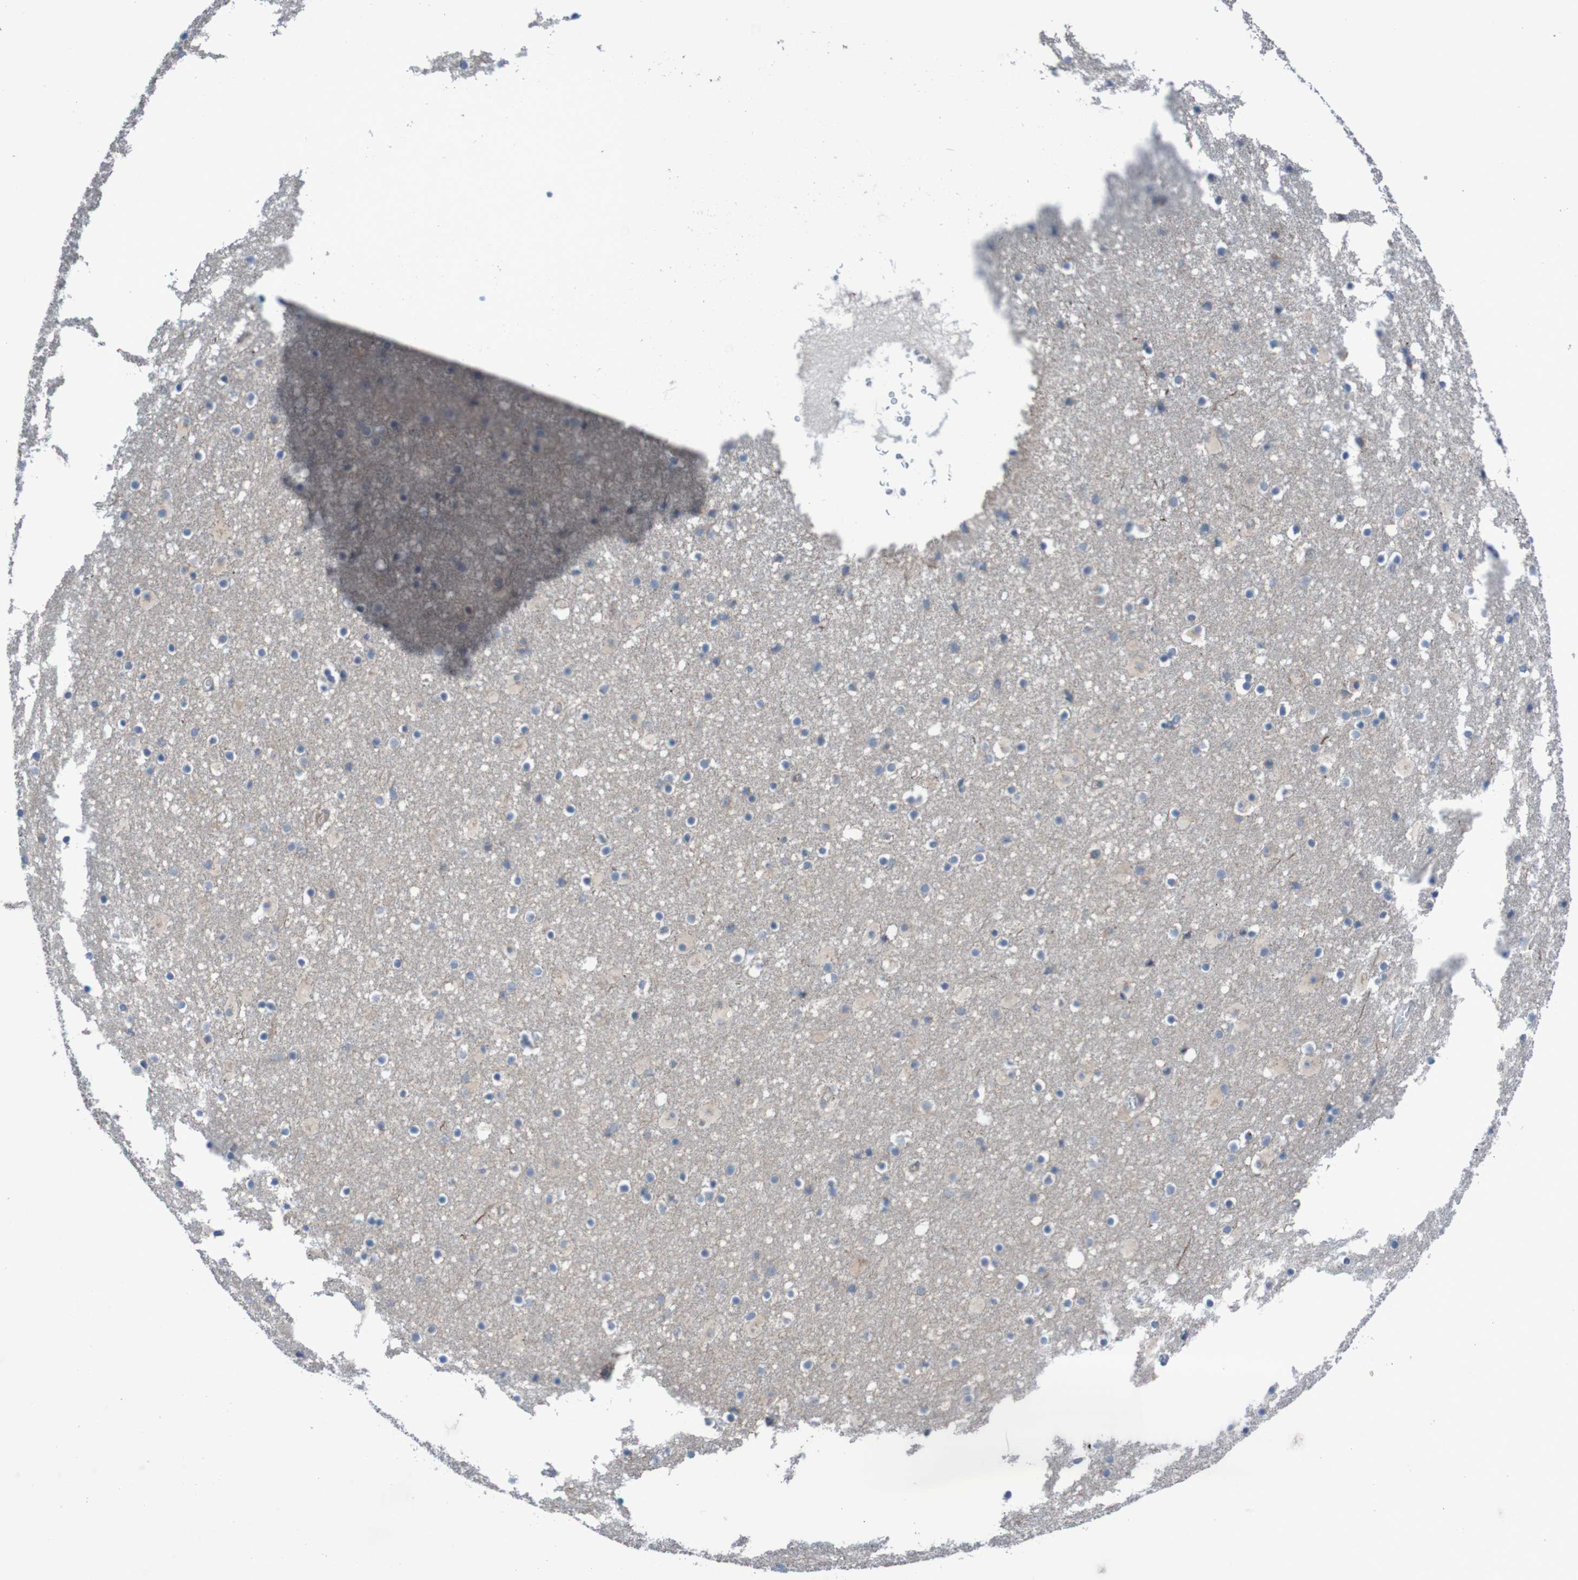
{"staining": {"intensity": "negative", "quantity": "none", "location": "none"}, "tissue": "caudate", "cell_type": "Glial cells", "image_type": "normal", "snomed": [{"axis": "morphology", "description": "Normal tissue, NOS"}, {"axis": "topography", "description": "Lateral ventricle wall"}], "caption": "Human caudate stained for a protein using immunohistochemistry (IHC) demonstrates no positivity in glial cells.", "gene": "PARP4", "patient": {"sex": "male", "age": 45}}